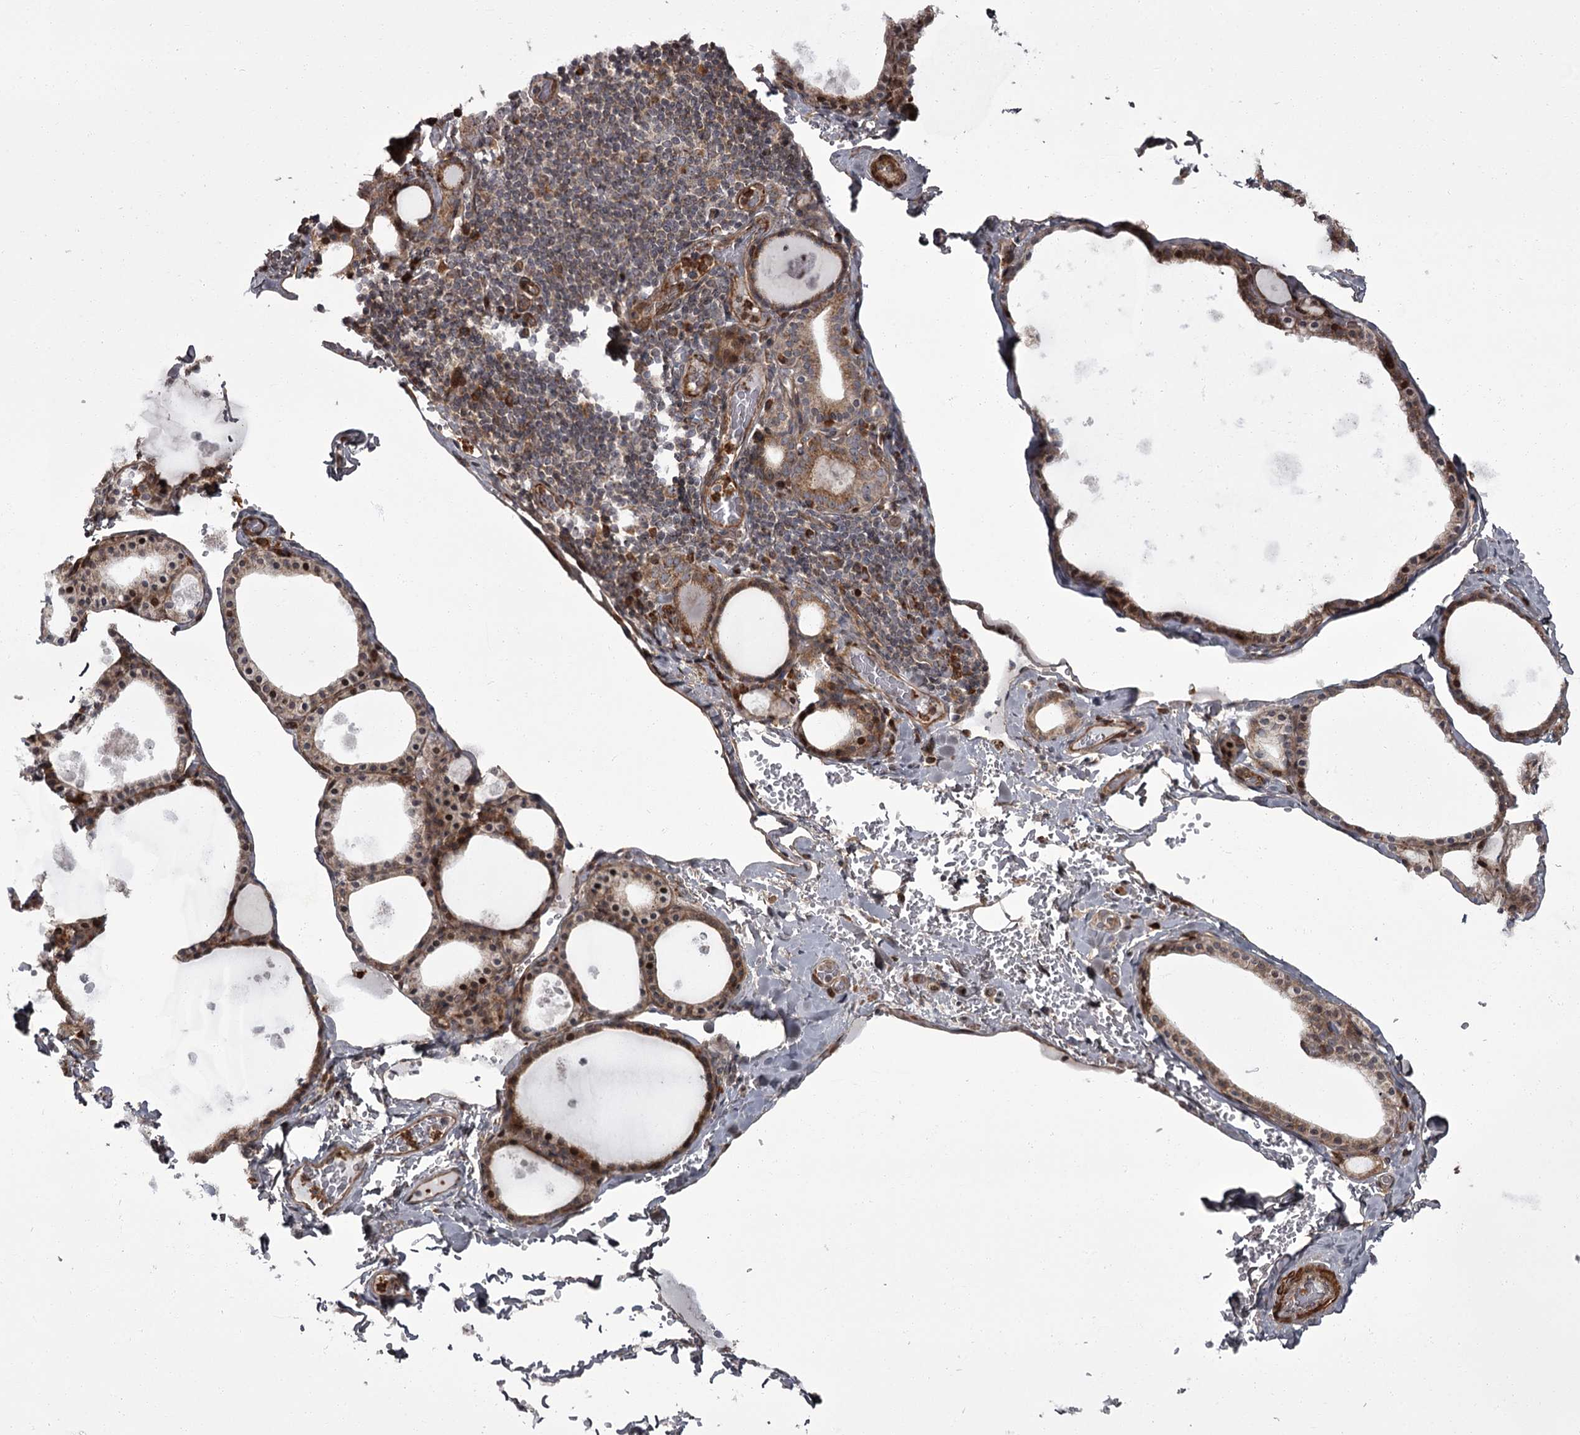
{"staining": {"intensity": "moderate", "quantity": ">75%", "location": "cytoplasmic/membranous"}, "tissue": "thyroid gland", "cell_type": "Glandular cells", "image_type": "normal", "snomed": [{"axis": "morphology", "description": "Normal tissue, NOS"}, {"axis": "topography", "description": "Thyroid gland"}], "caption": "Approximately >75% of glandular cells in benign human thyroid gland reveal moderate cytoplasmic/membranous protein expression as visualized by brown immunohistochemical staining.", "gene": "THAP9", "patient": {"sex": "male", "age": 56}}